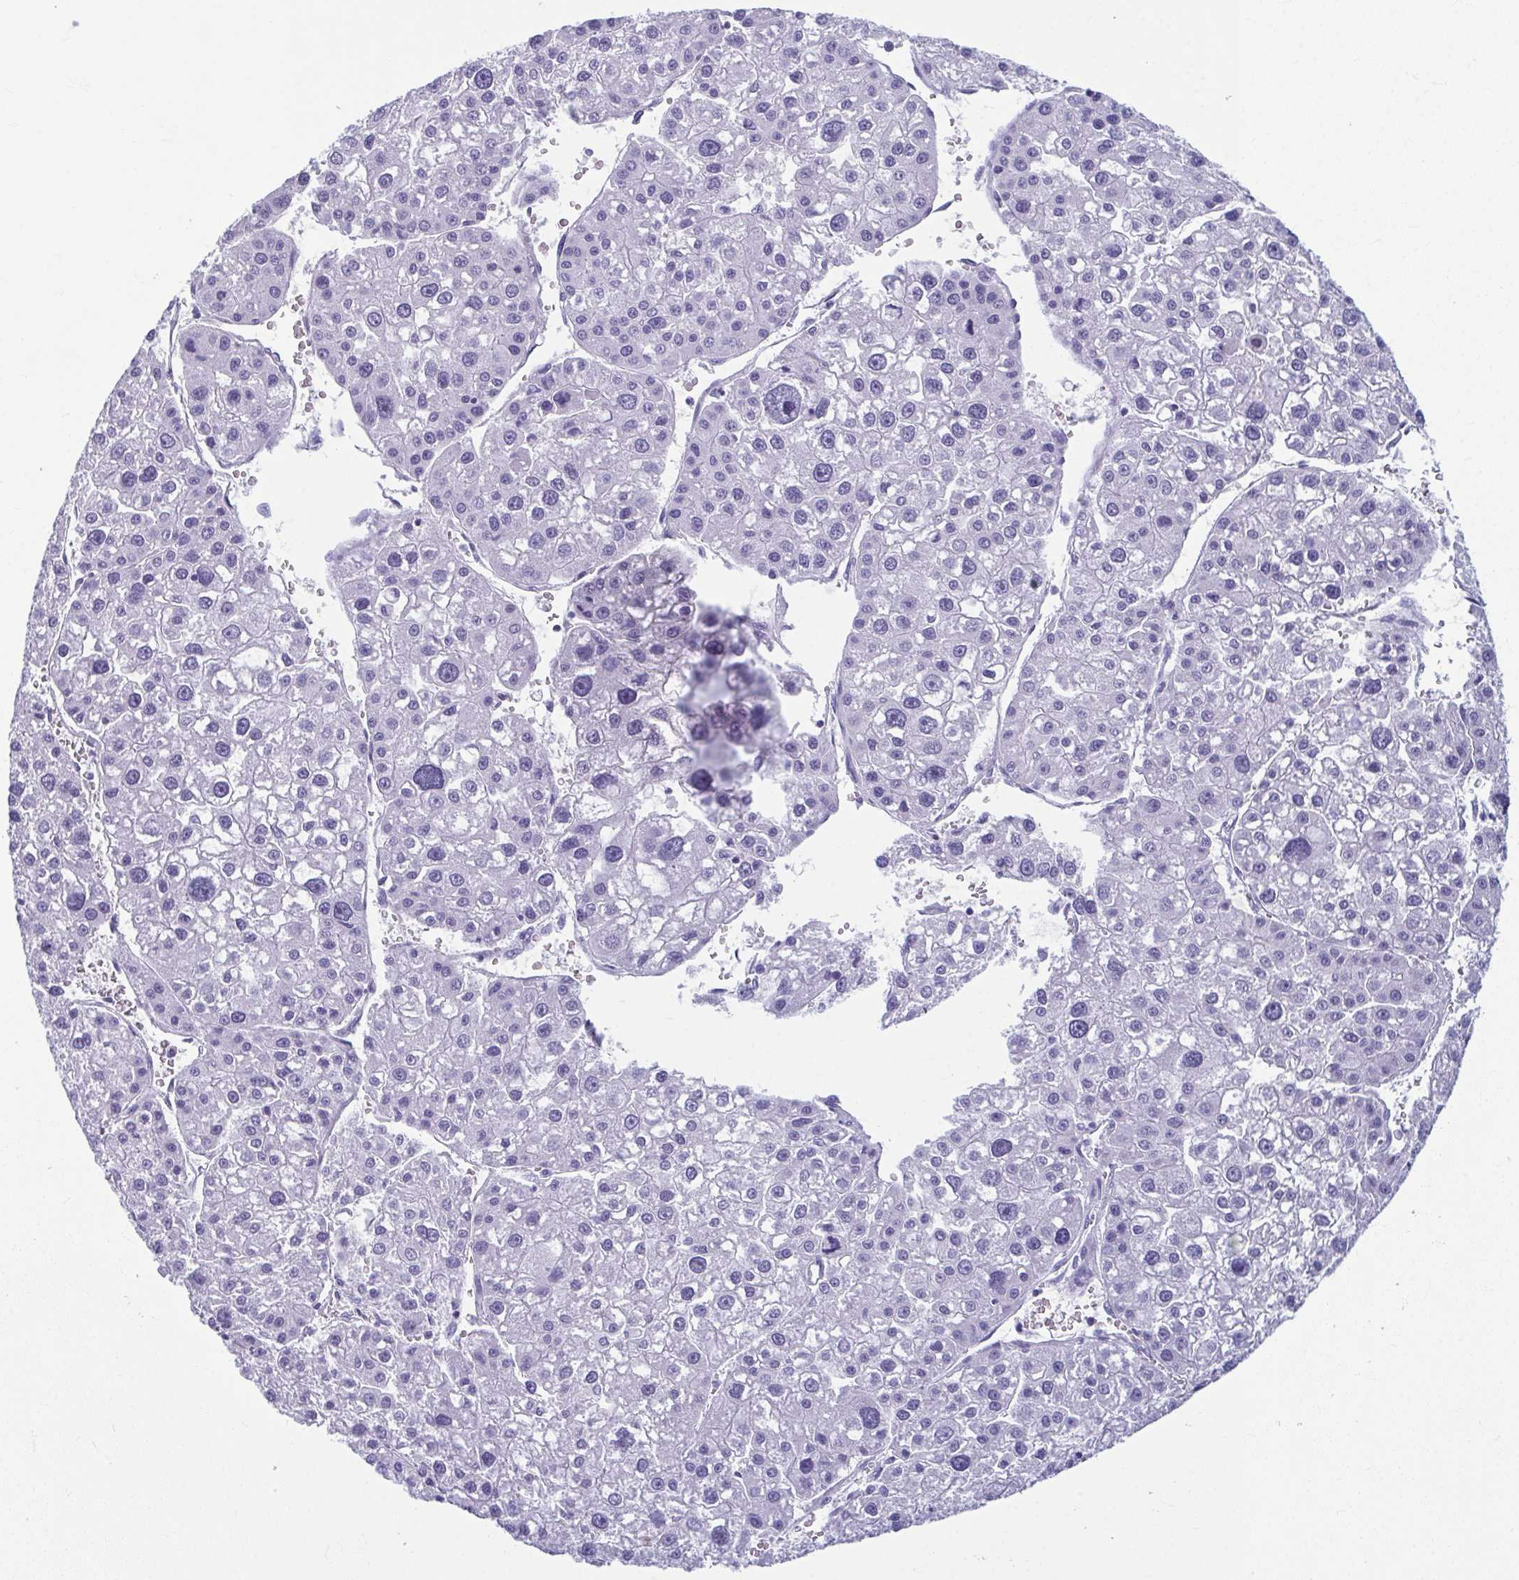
{"staining": {"intensity": "negative", "quantity": "none", "location": "none"}, "tissue": "liver cancer", "cell_type": "Tumor cells", "image_type": "cancer", "snomed": [{"axis": "morphology", "description": "Carcinoma, Hepatocellular, NOS"}, {"axis": "topography", "description": "Liver"}], "caption": "Immunohistochemical staining of hepatocellular carcinoma (liver) reveals no significant expression in tumor cells.", "gene": "TCEAL3", "patient": {"sex": "male", "age": 73}}